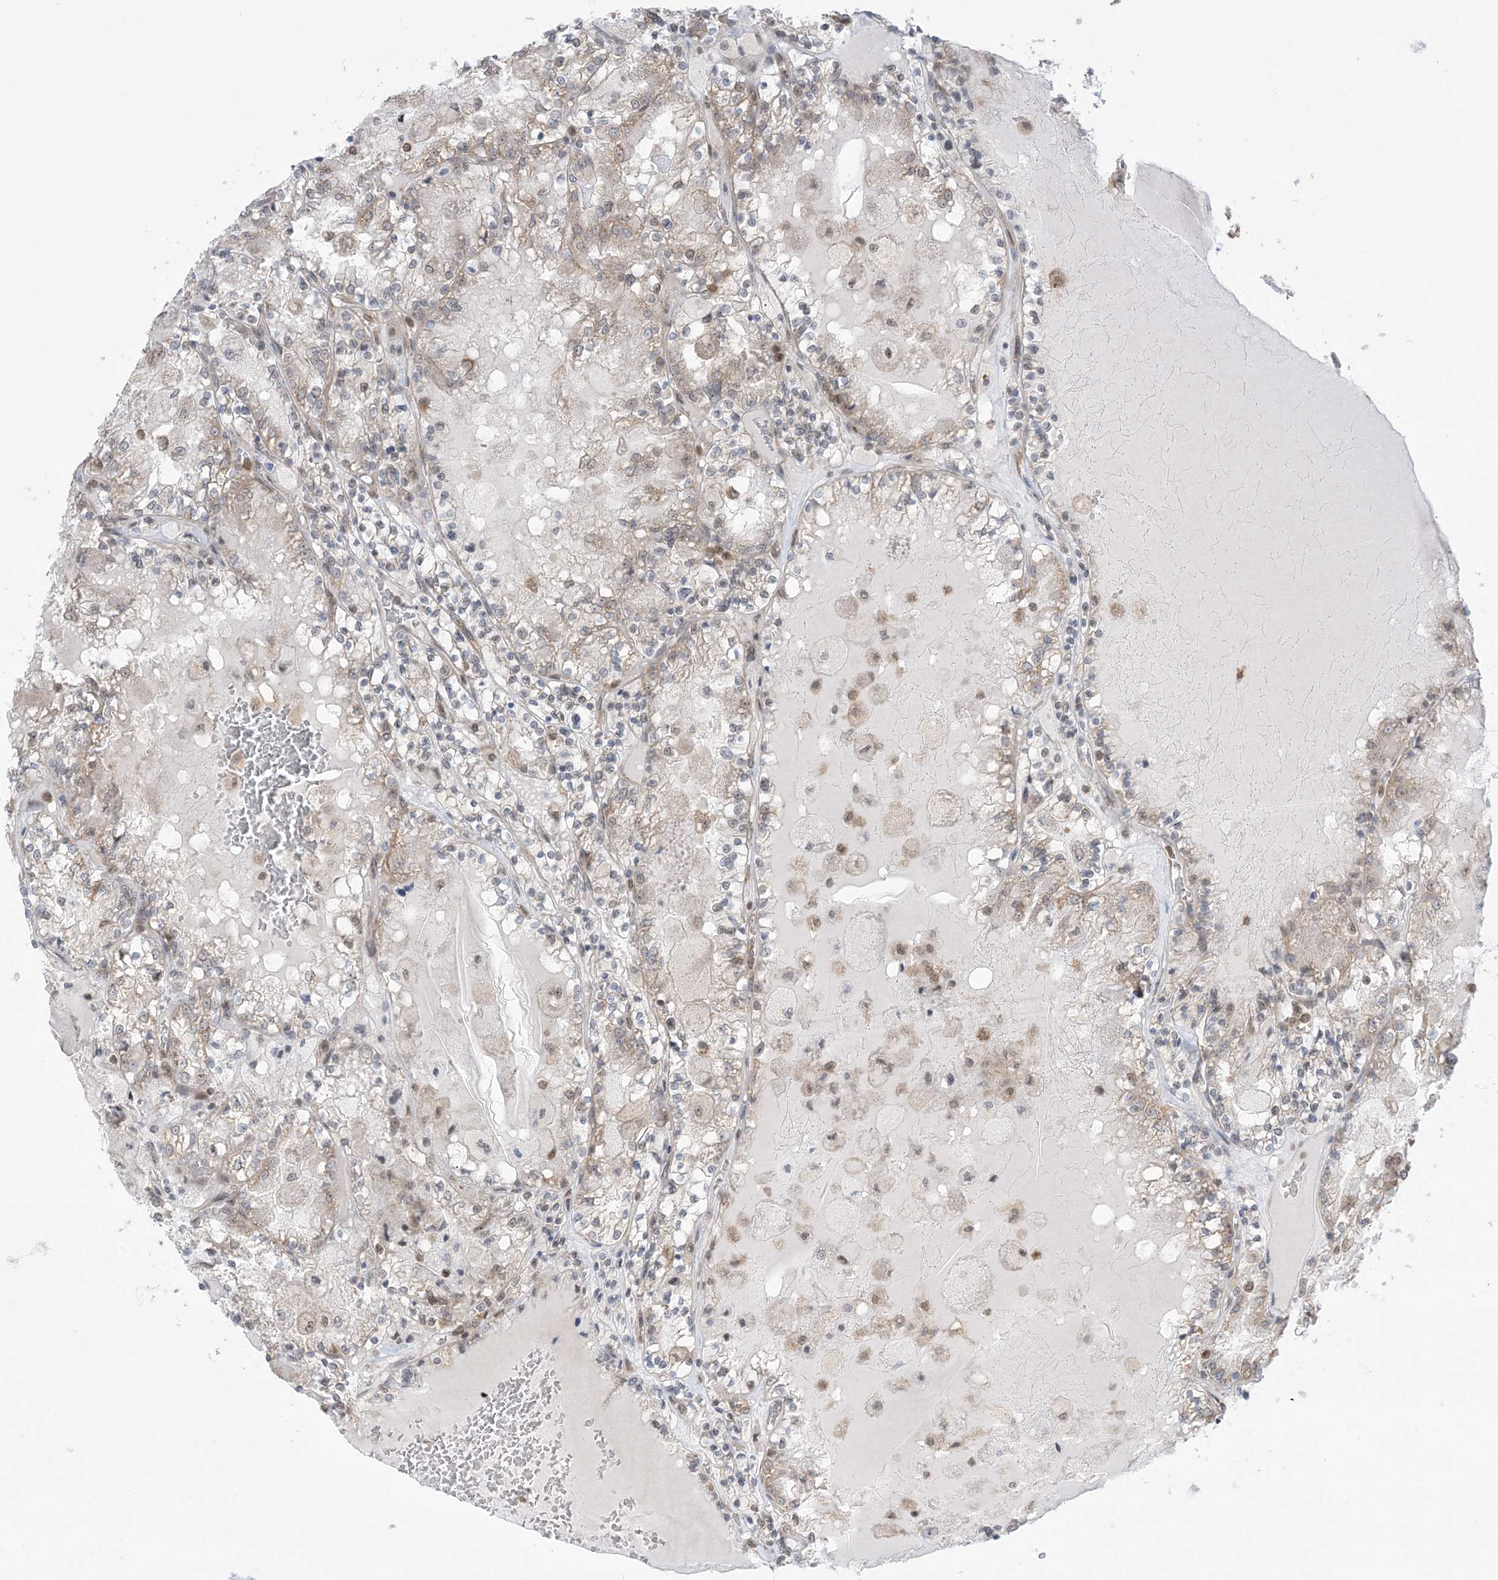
{"staining": {"intensity": "weak", "quantity": "25%-75%", "location": "cytoplasmic/membranous,nuclear"}, "tissue": "renal cancer", "cell_type": "Tumor cells", "image_type": "cancer", "snomed": [{"axis": "morphology", "description": "Adenocarcinoma, NOS"}, {"axis": "topography", "description": "Kidney"}], "caption": "Immunohistochemistry (DAB (3,3'-diaminobenzidine)) staining of renal adenocarcinoma exhibits weak cytoplasmic/membranous and nuclear protein positivity in about 25%-75% of tumor cells. (DAB IHC, brown staining for protein, blue staining for nuclei).", "gene": "CASP4", "patient": {"sex": "female", "age": 56}}